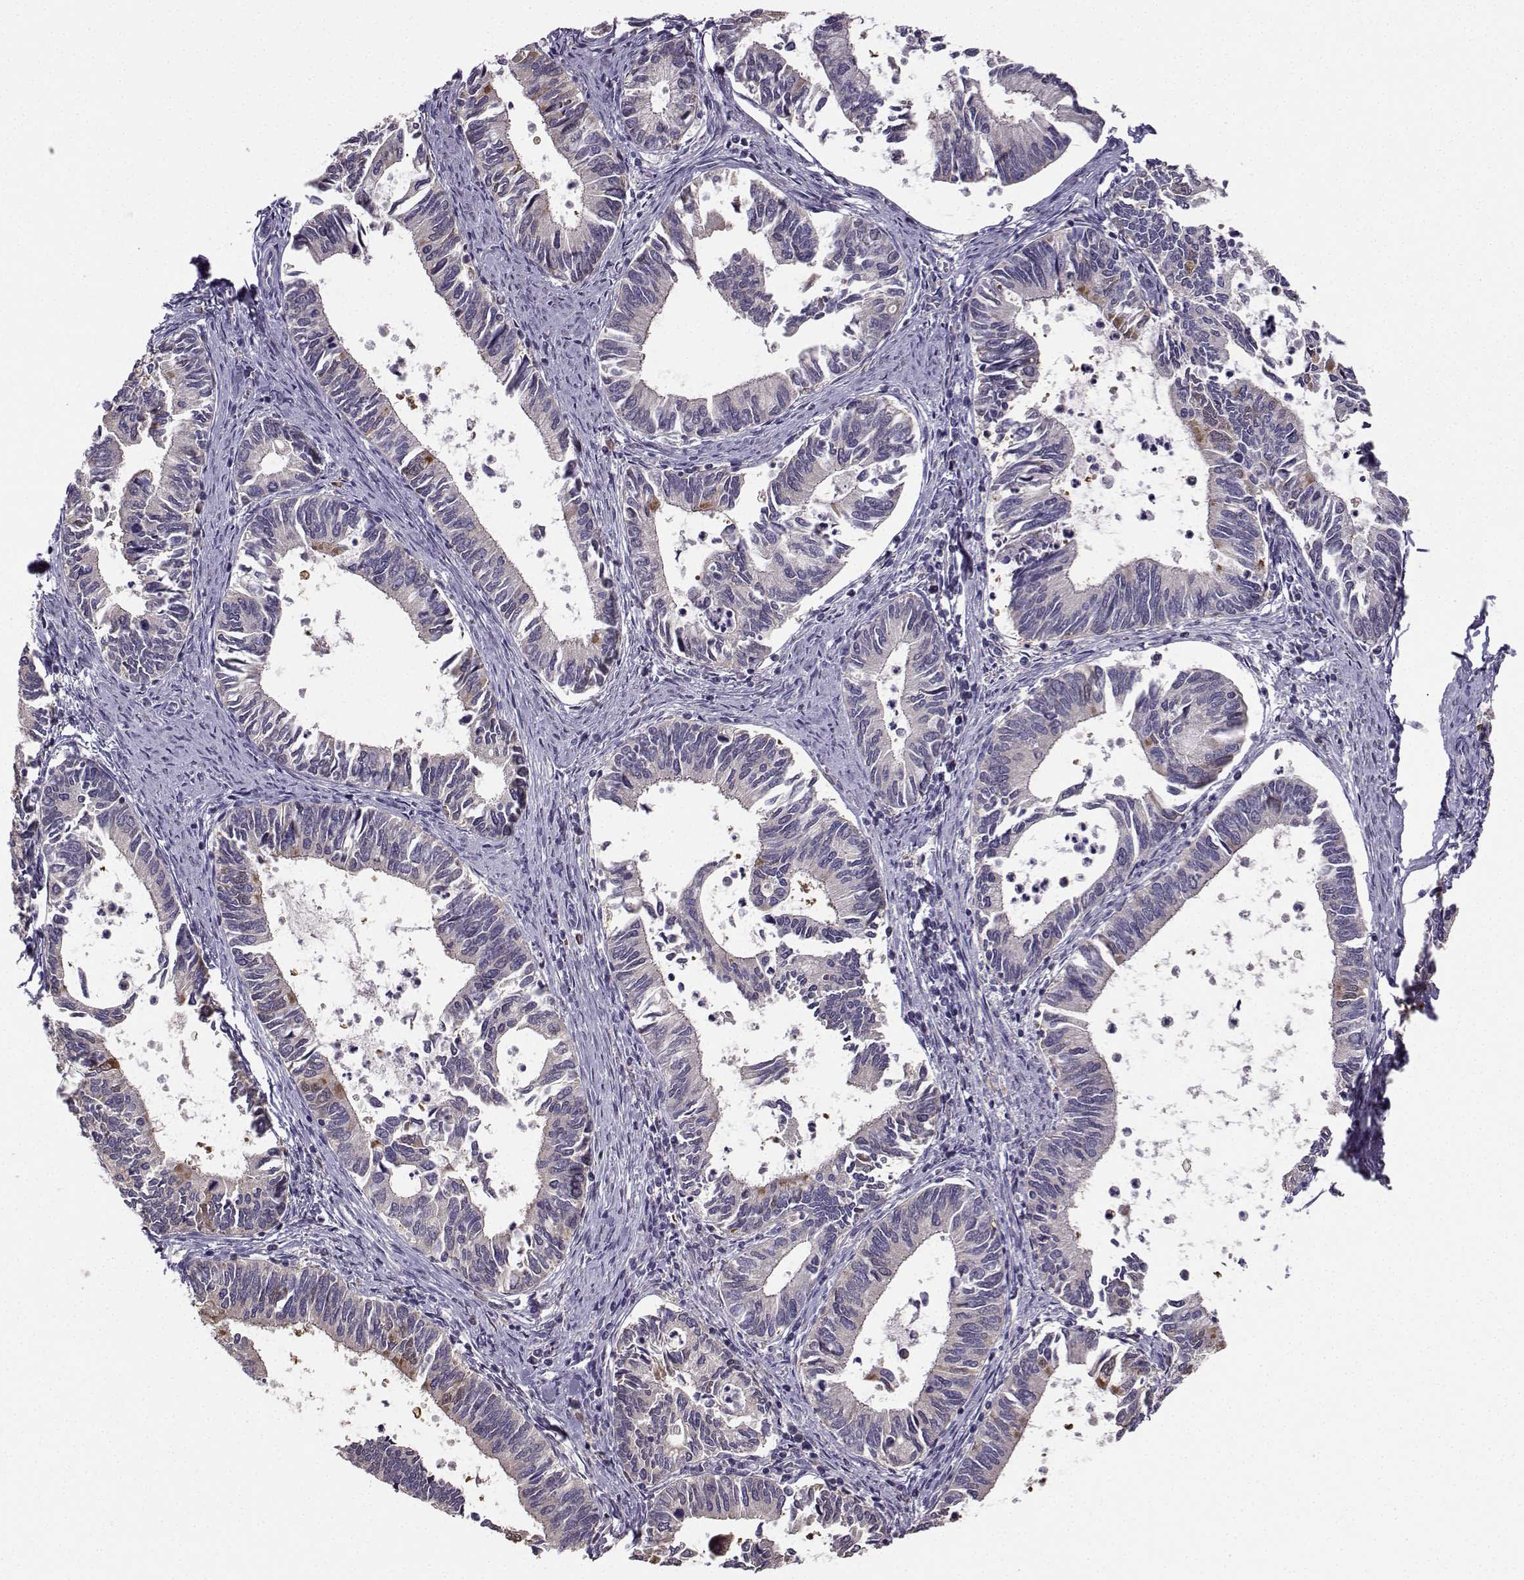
{"staining": {"intensity": "weak", "quantity": "<25%", "location": "cytoplasmic/membranous"}, "tissue": "cervical cancer", "cell_type": "Tumor cells", "image_type": "cancer", "snomed": [{"axis": "morphology", "description": "Adenocarcinoma, NOS"}, {"axis": "topography", "description": "Cervix"}], "caption": "This is an immunohistochemistry (IHC) histopathology image of human cervical adenocarcinoma. There is no staining in tumor cells.", "gene": "DCLK3", "patient": {"sex": "female", "age": 42}}